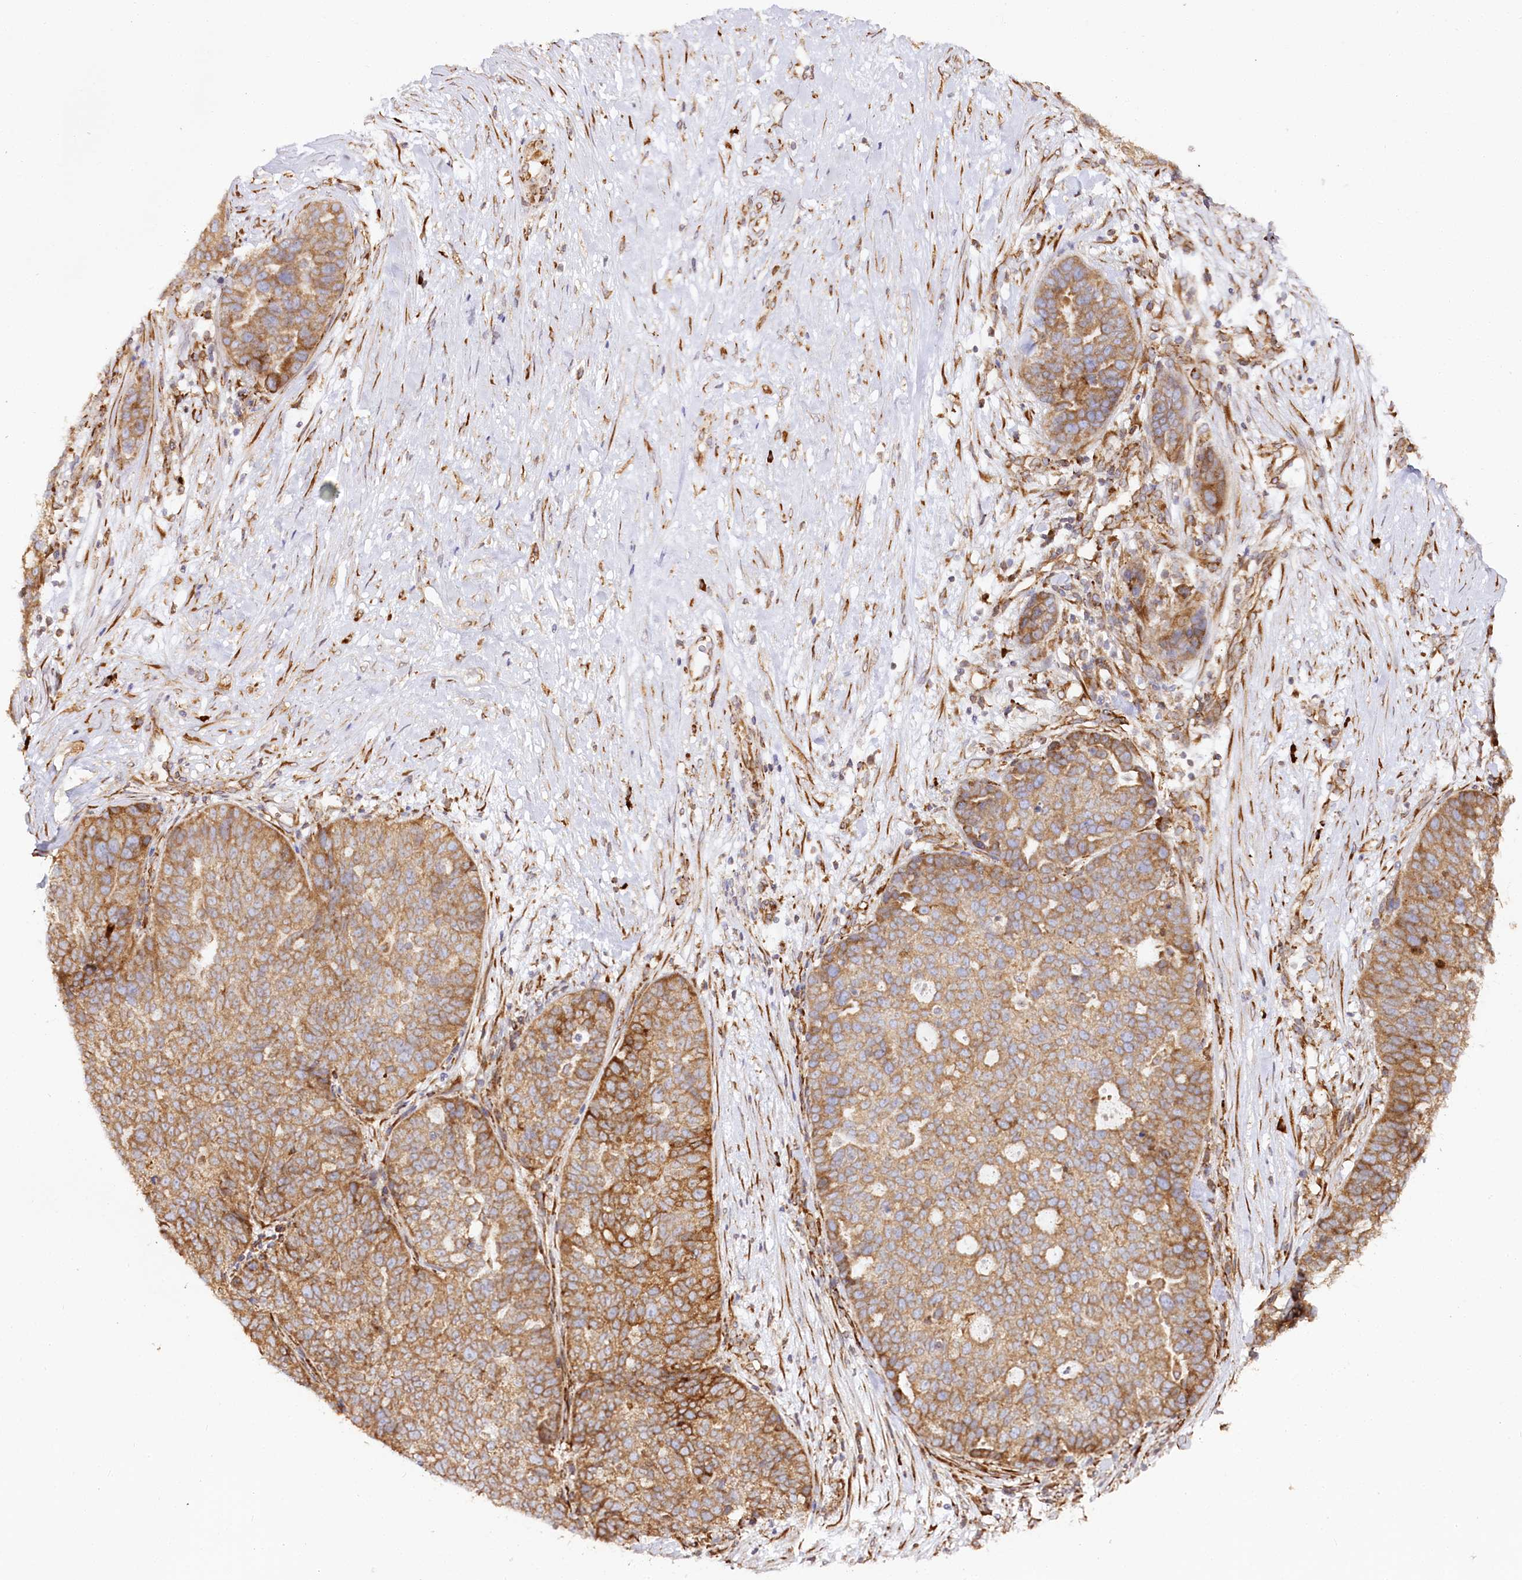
{"staining": {"intensity": "strong", "quantity": ">75%", "location": "cytoplasmic/membranous"}, "tissue": "ovarian cancer", "cell_type": "Tumor cells", "image_type": "cancer", "snomed": [{"axis": "morphology", "description": "Cystadenocarcinoma, serous, NOS"}, {"axis": "topography", "description": "Ovary"}], "caption": "Immunohistochemical staining of human ovarian cancer reveals high levels of strong cytoplasmic/membranous expression in approximately >75% of tumor cells.", "gene": "CNPY2", "patient": {"sex": "female", "age": 59}}